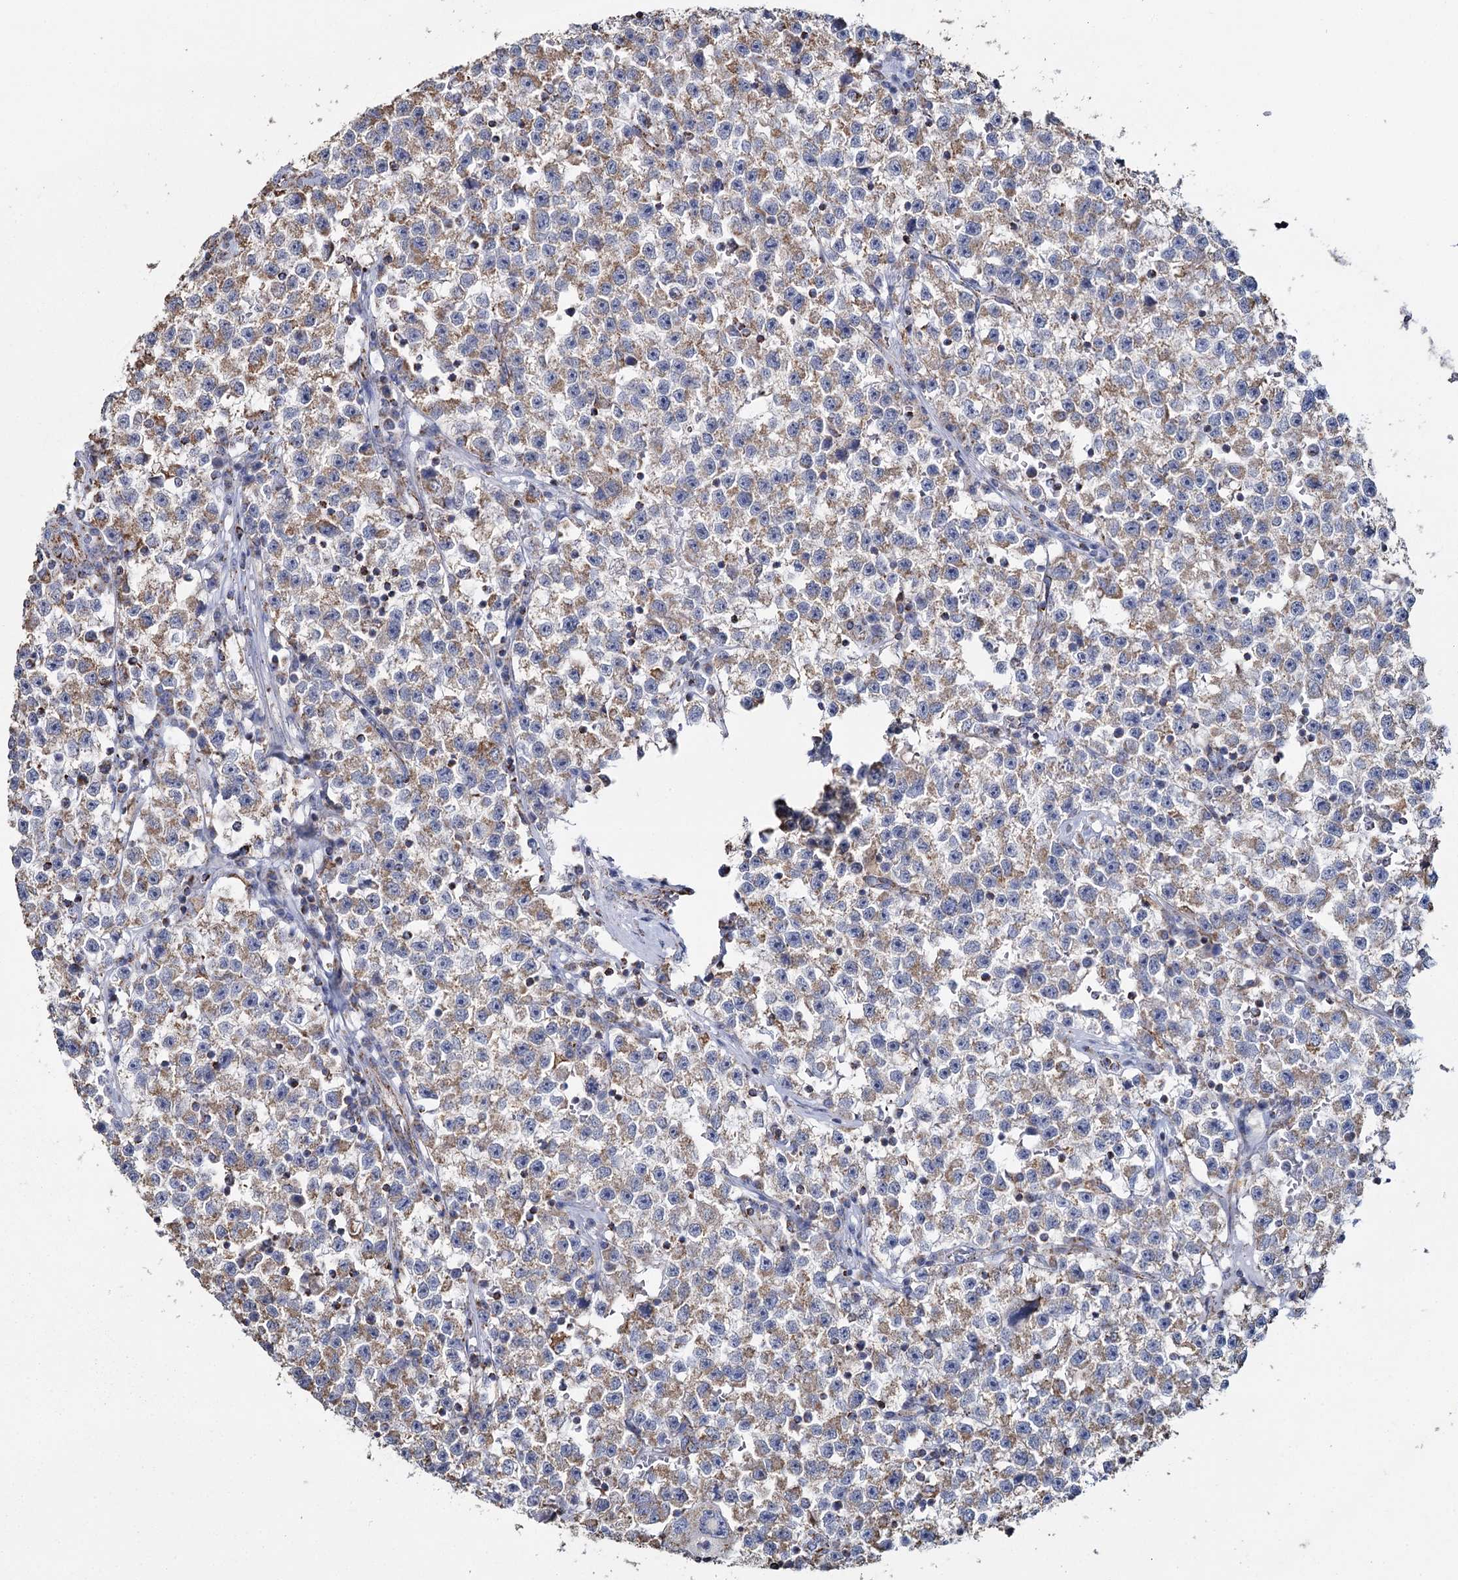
{"staining": {"intensity": "weak", "quantity": "25%-75%", "location": "cytoplasmic/membranous"}, "tissue": "testis cancer", "cell_type": "Tumor cells", "image_type": "cancer", "snomed": [{"axis": "morphology", "description": "Seminoma, NOS"}, {"axis": "topography", "description": "Testis"}], "caption": "Testis cancer was stained to show a protein in brown. There is low levels of weak cytoplasmic/membranous staining in approximately 25%-75% of tumor cells.", "gene": "MRPL44", "patient": {"sex": "male", "age": 22}}